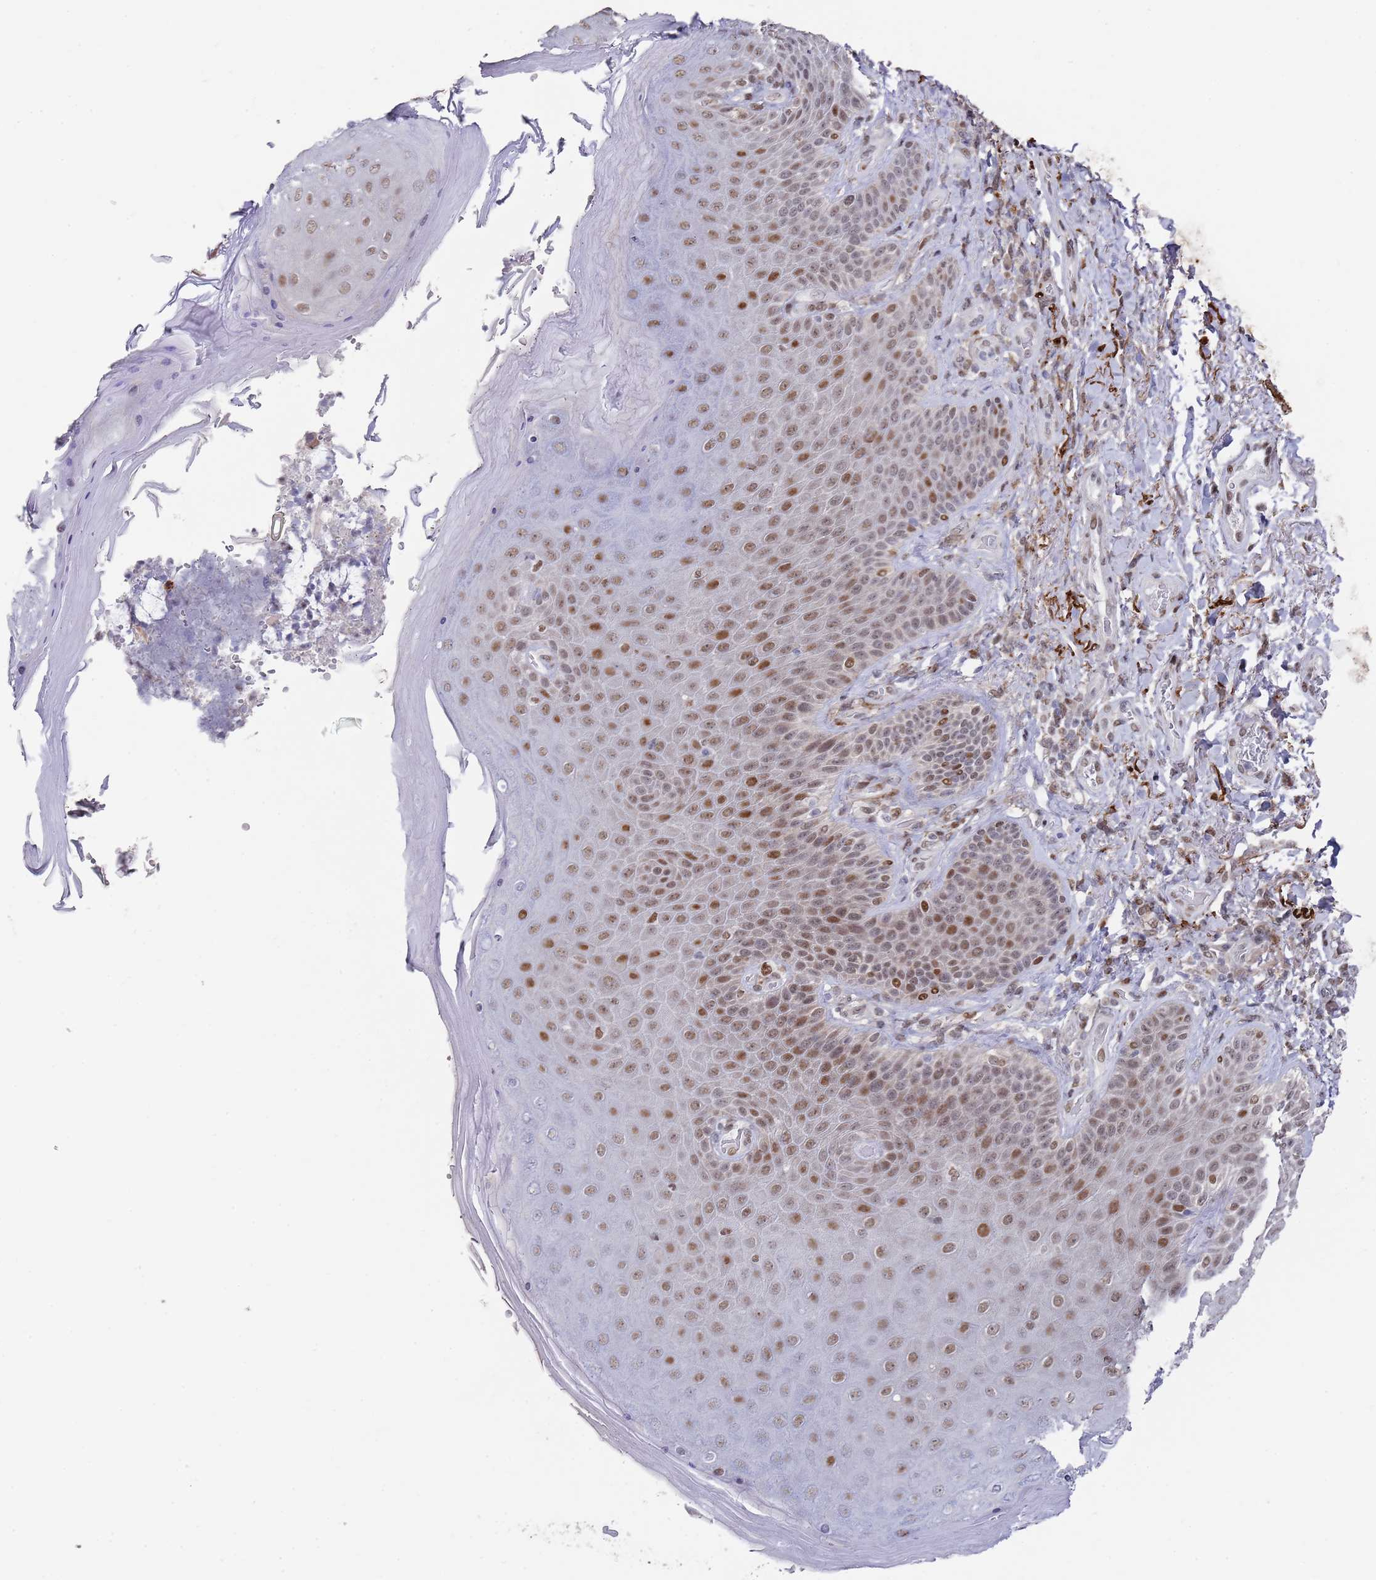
{"staining": {"intensity": "moderate", "quantity": "25%-75%", "location": "nuclear"}, "tissue": "skin", "cell_type": "Epidermal cells", "image_type": "normal", "snomed": [{"axis": "morphology", "description": "Normal tissue, NOS"}, {"axis": "topography", "description": "Anal"}], "caption": "Human skin stained for a protein (brown) demonstrates moderate nuclear positive expression in approximately 25%-75% of epidermal cells.", "gene": "COPS6", "patient": {"sex": "female", "age": 89}}